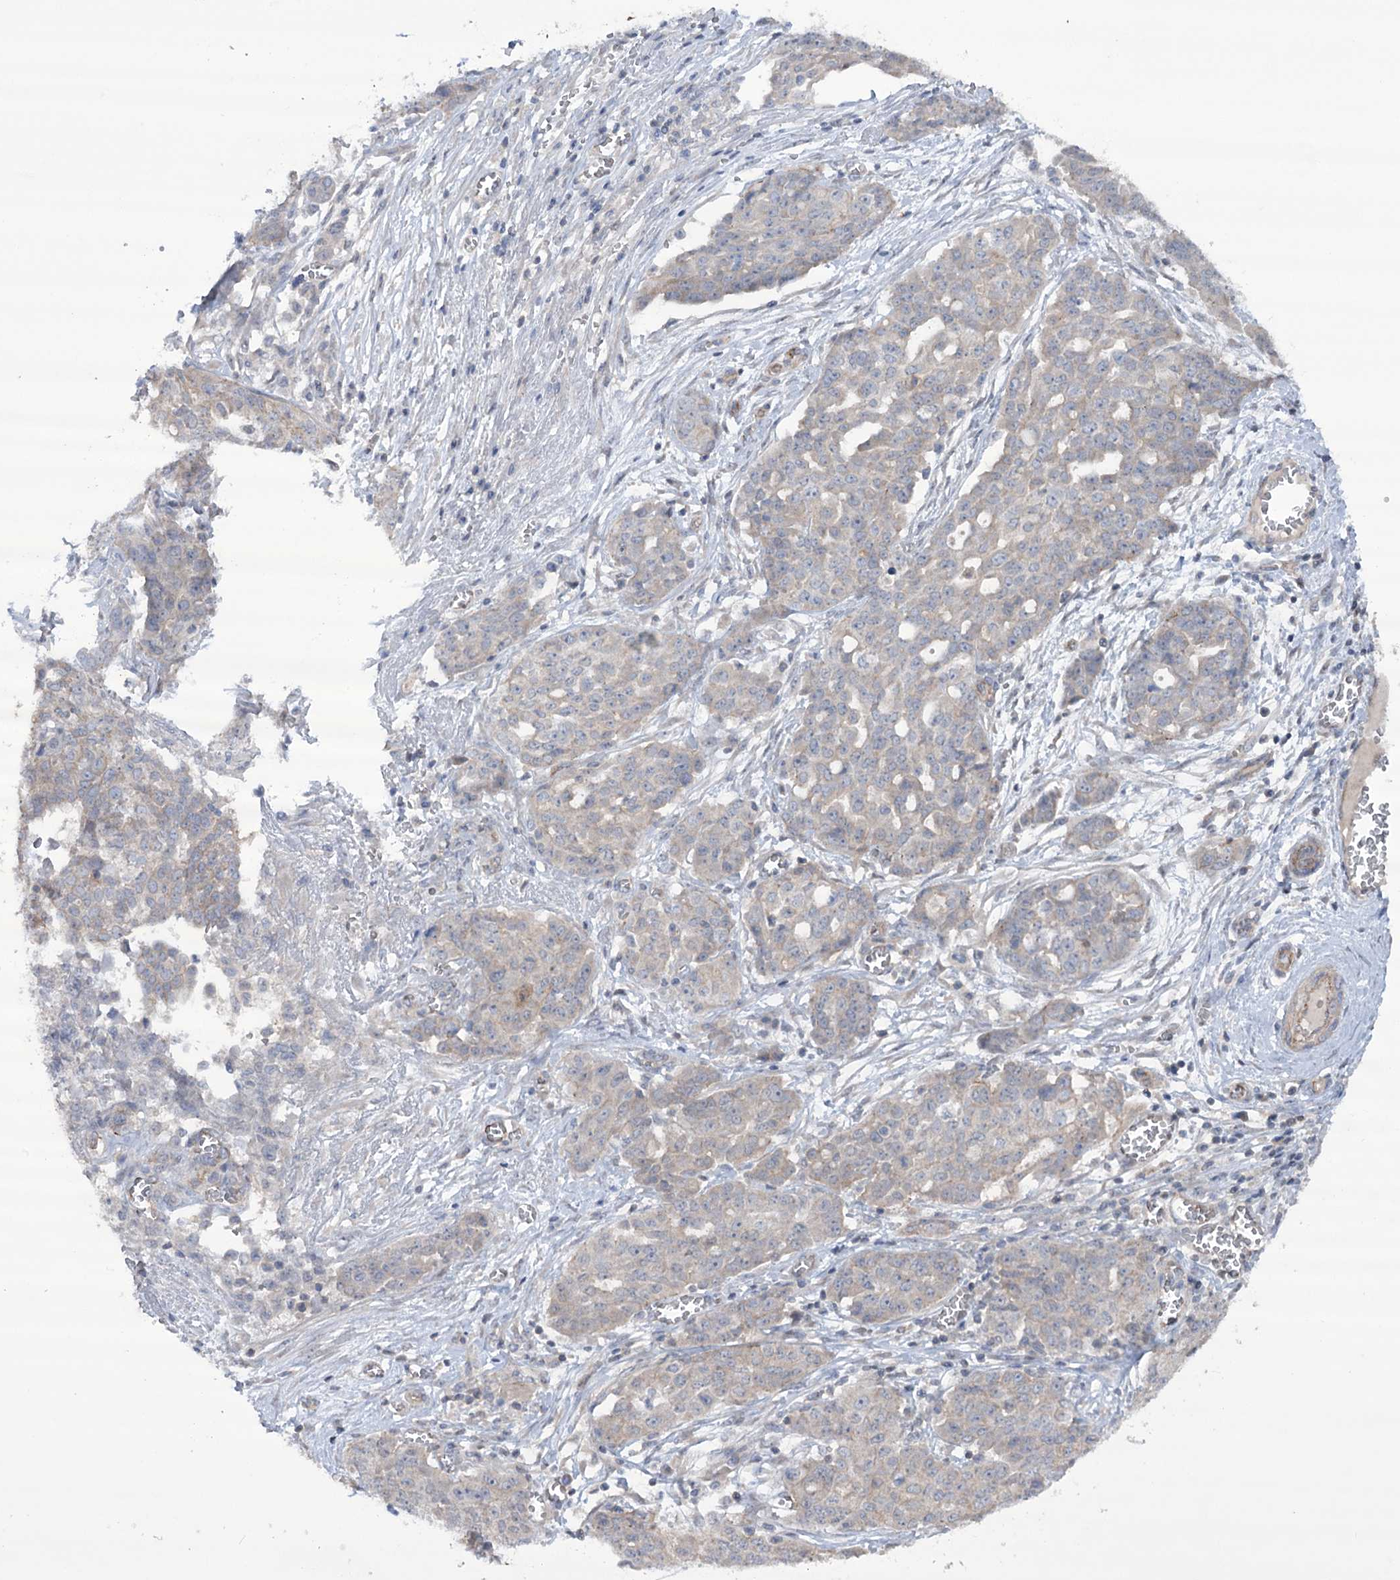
{"staining": {"intensity": "negative", "quantity": "none", "location": "none"}, "tissue": "ovarian cancer", "cell_type": "Tumor cells", "image_type": "cancer", "snomed": [{"axis": "morphology", "description": "Cystadenocarcinoma, serous, NOS"}, {"axis": "topography", "description": "Soft tissue"}, {"axis": "topography", "description": "Ovary"}], "caption": "Immunohistochemistry of human ovarian cancer displays no positivity in tumor cells.", "gene": "TRIM71", "patient": {"sex": "female", "age": 57}}